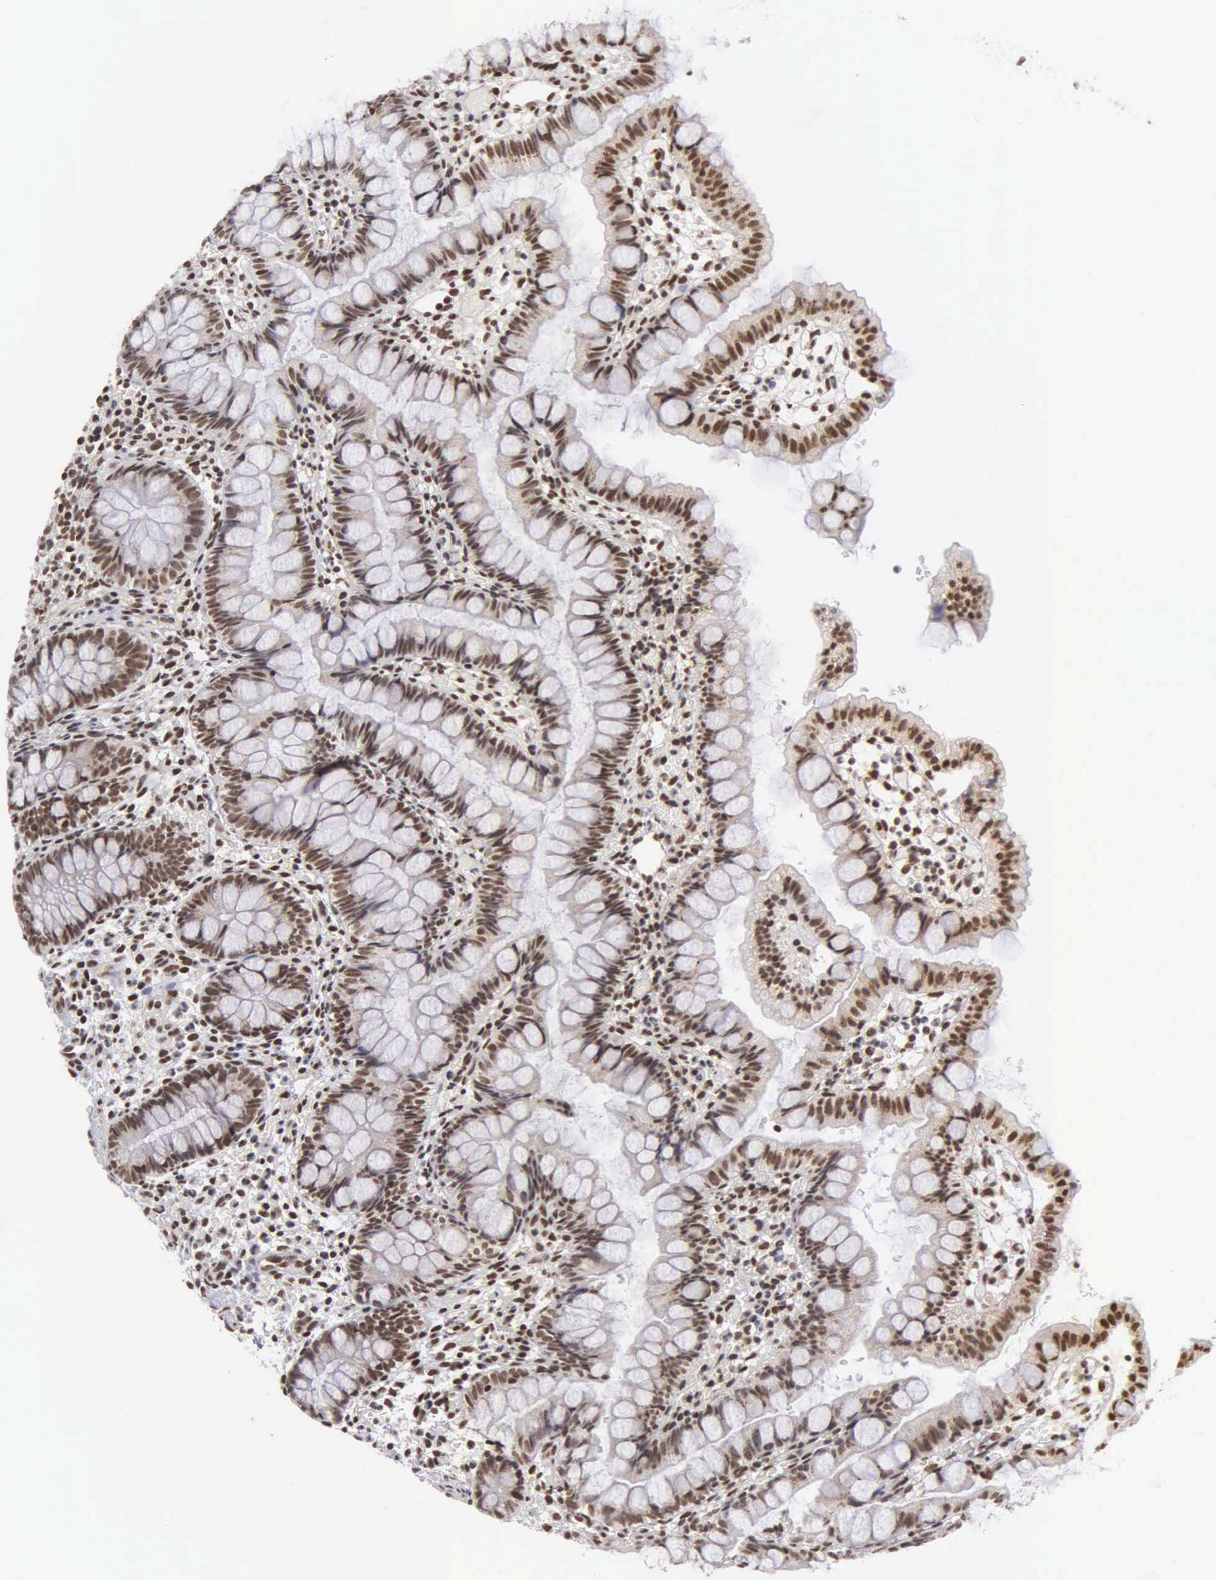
{"staining": {"intensity": "moderate", "quantity": ">75%", "location": "nuclear"}, "tissue": "small intestine", "cell_type": "Glandular cells", "image_type": "normal", "snomed": [{"axis": "morphology", "description": "Normal tissue, NOS"}, {"axis": "topography", "description": "Small intestine"}], "caption": "Protein expression analysis of benign small intestine shows moderate nuclear staining in approximately >75% of glandular cells.", "gene": "GTF2A1", "patient": {"sex": "male", "age": 1}}